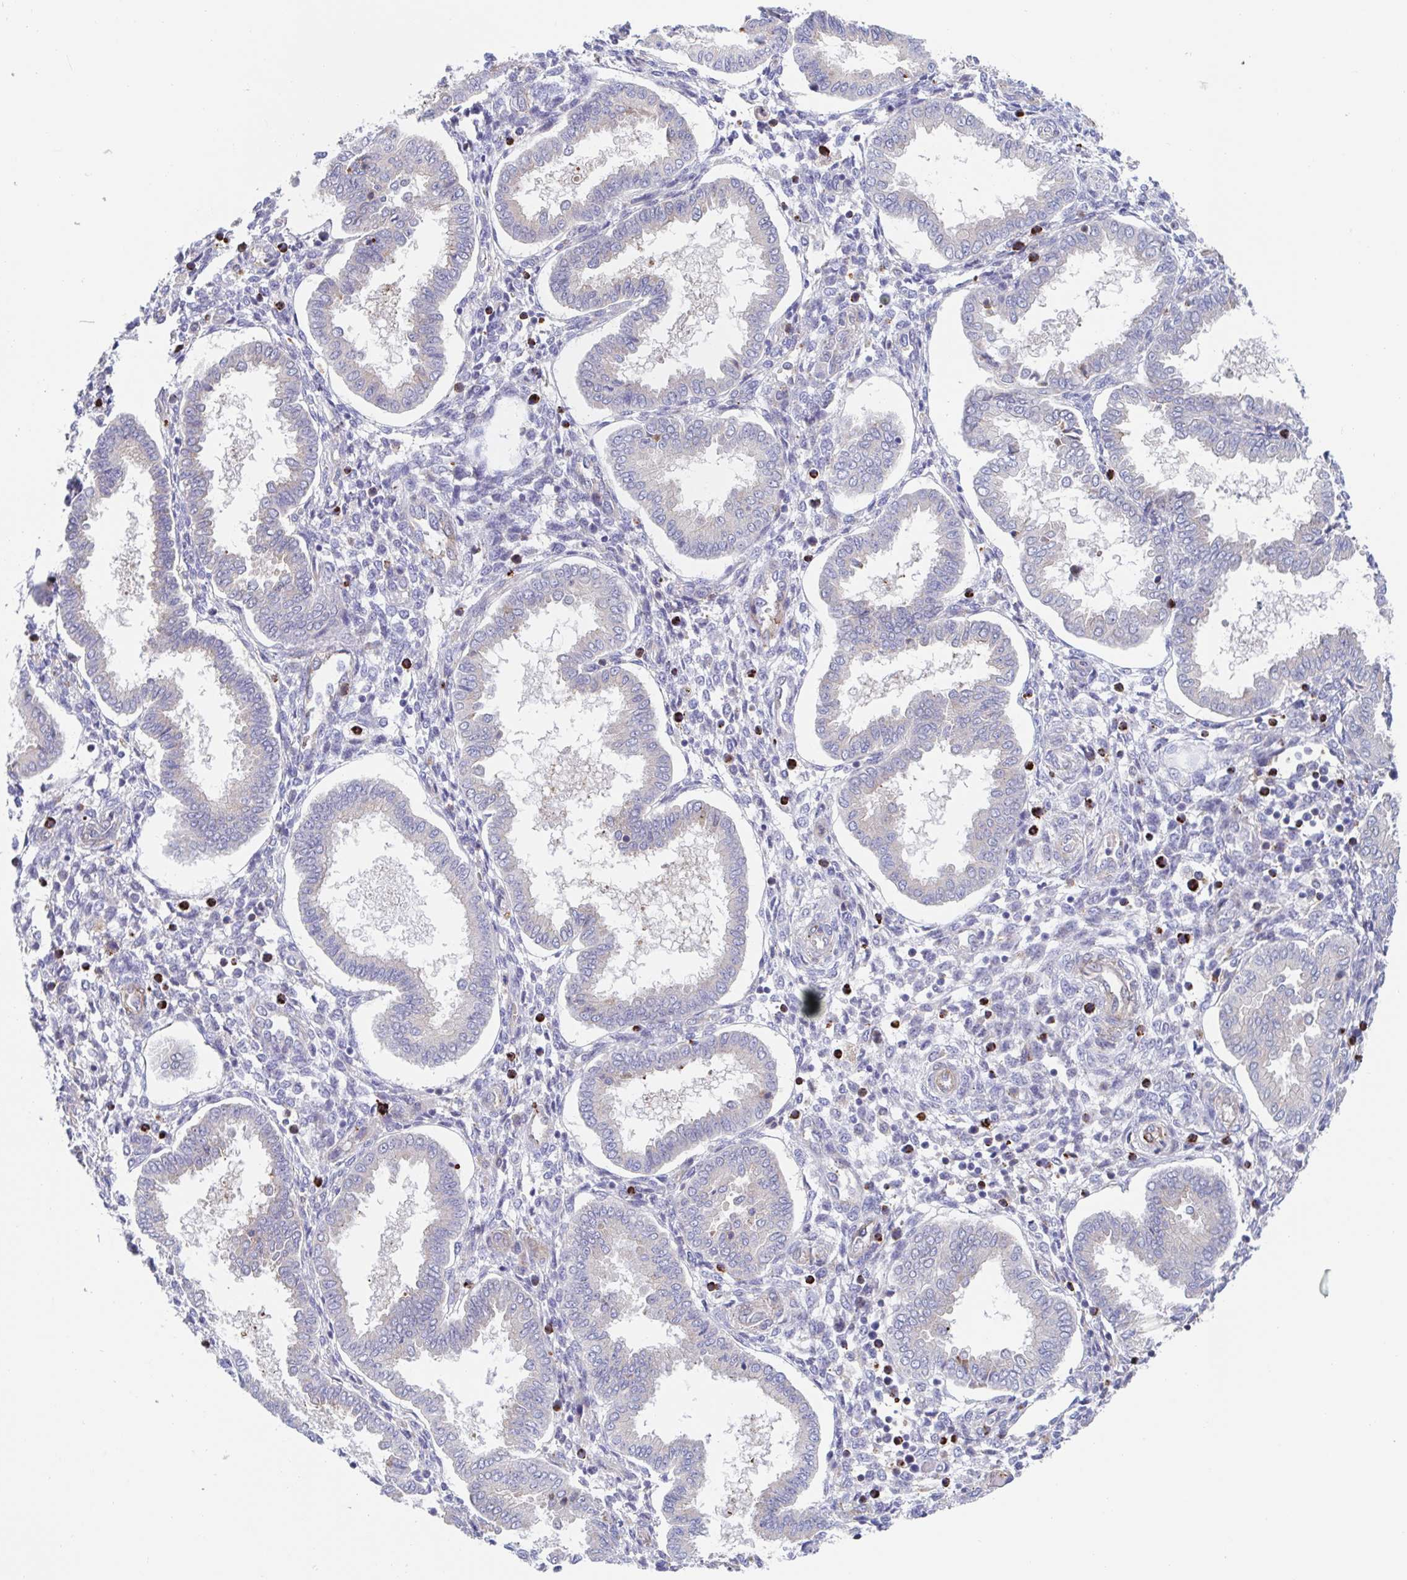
{"staining": {"intensity": "negative", "quantity": "none", "location": "none"}, "tissue": "endometrium", "cell_type": "Cells in endometrial stroma", "image_type": "normal", "snomed": [{"axis": "morphology", "description": "Normal tissue, NOS"}, {"axis": "topography", "description": "Endometrium"}], "caption": "IHC photomicrograph of normal endometrium: endometrium stained with DAB (3,3'-diaminobenzidine) shows no significant protein expression in cells in endometrial stroma. (DAB (3,3'-diaminobenzidine) immunohistochemistry visualized using brightfield microscopy, high magnification).", "gene": "KLC3", "patient": {"sex": "female", "age": 24}}